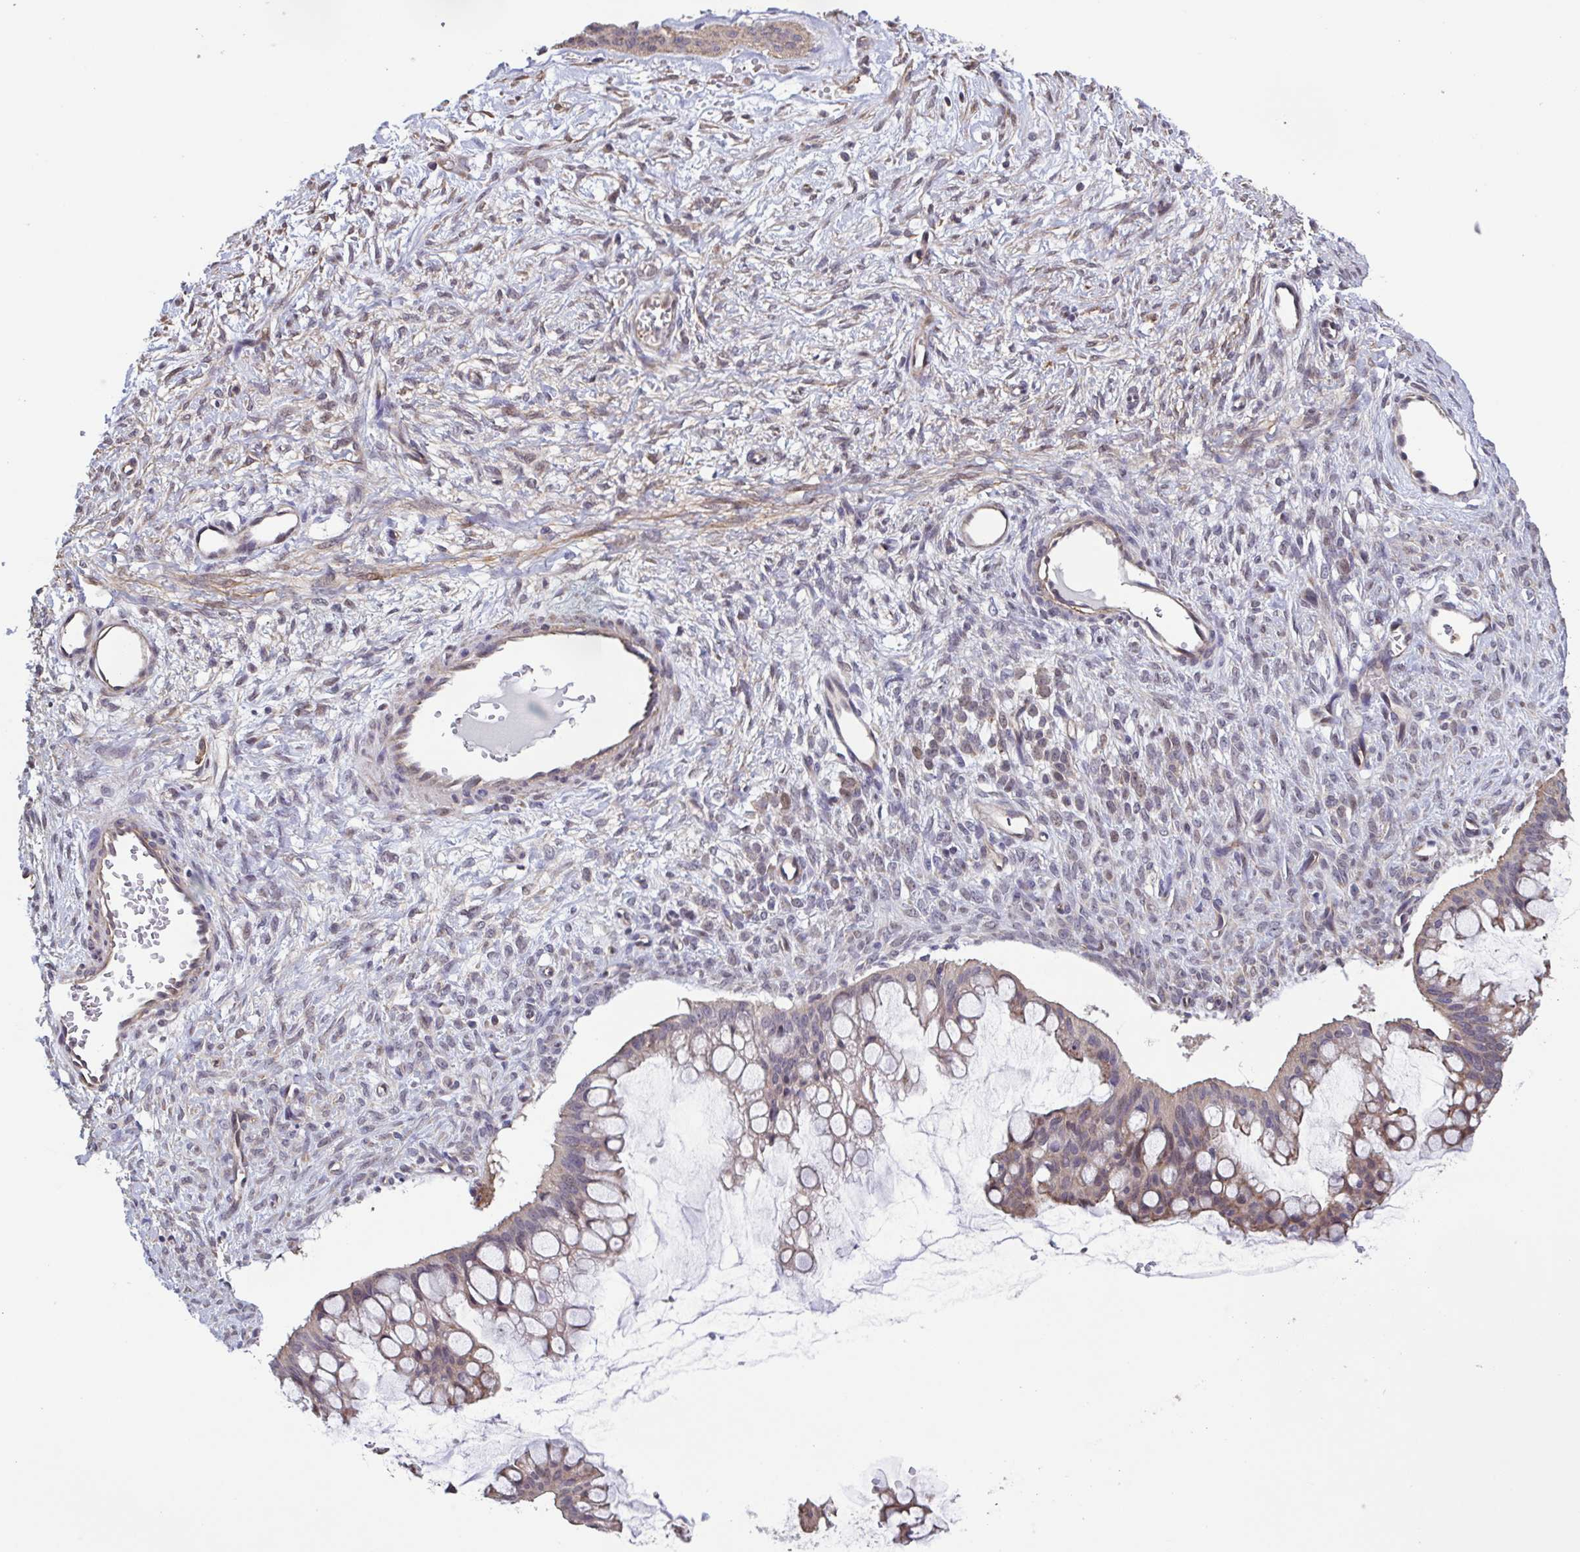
{"staining": {"intensity": "weak", "quantity": "25%-75%", "location": "cytoplasmic/membranous"}, "tissue": "ovarian cancer", "cell_type": "Tumor cells", "image_type": "cancer", "snomed": [{"axis": "morphology", "description": "Cystadenocarcinoma, mucinous, NOS"}, {"axis": "topography", "description": "Ovary"}], "caption": "This histopathology image displays immunohistochemistry (IHC) staining of ovarian cancer (mucinous cystadenocarcinoma), with low weak cytoplasmic/membranous staining in about 25%-75% of tumor cells.", "gene": "ZNF200", "patient": {"sex": "female", "age": 73}}